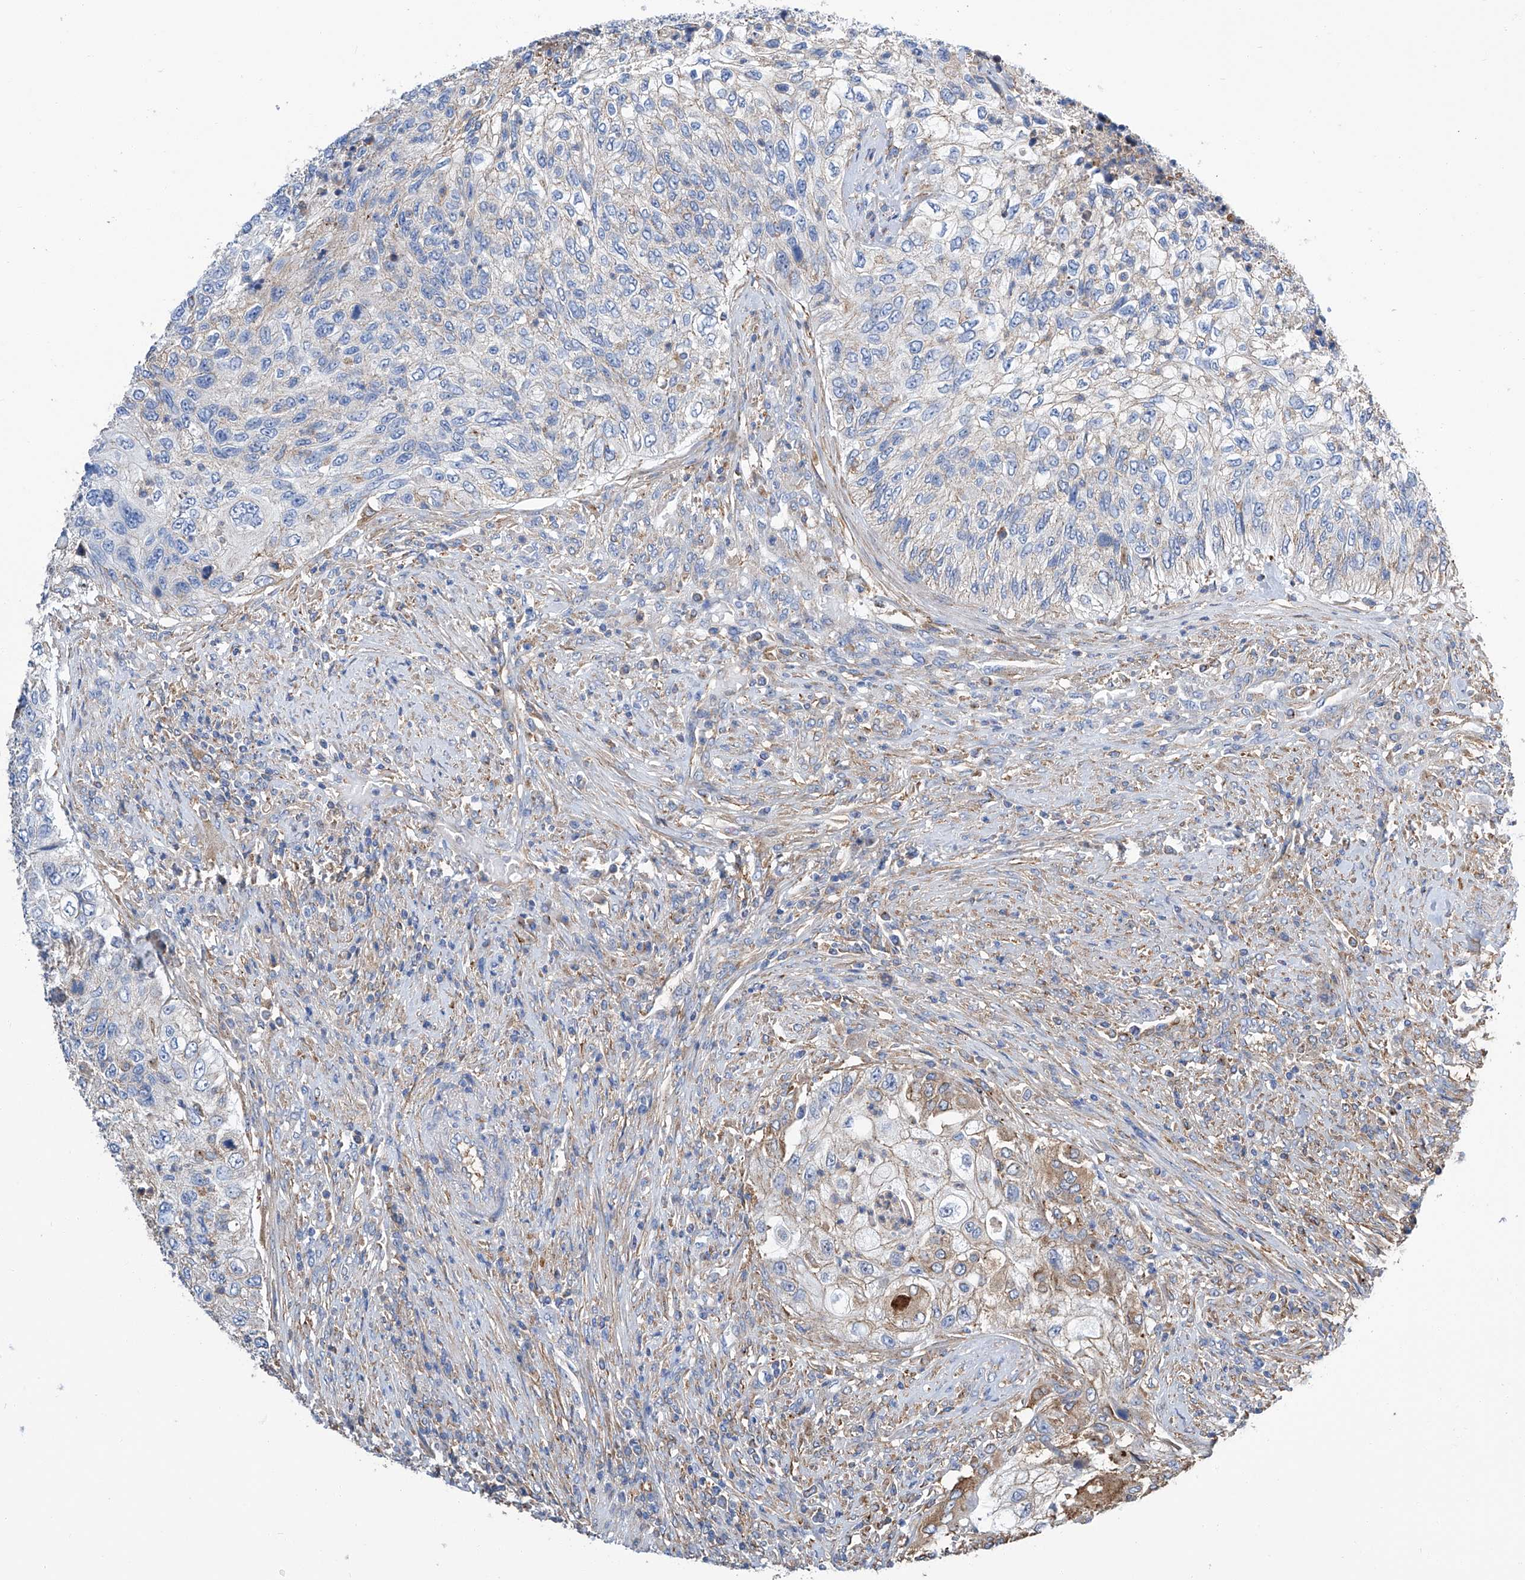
{"staining": {"intensity": "weak", "quantity": "<25%", "location": "cytoplasmic/membranous"}, "tissue": "urothelial cancer", "cell_type": "Tumor cells", "image_type": "cancer", "snomed": [{"axis": "morphology", "description": "Urothelial carcinoma, High grade"}, {"axis": "topography", "description": "Urinary bladder"}], "caption": "High power microscopy histopathology image of an immunohistochemistry micrograph of urothelial cancer, revealing no significant positivity in tumor cells. (Brightfield microscopy of DAB IHC at high magnification).", "gene": "GPT", "patient": {"sex": "female", "age": 60}}